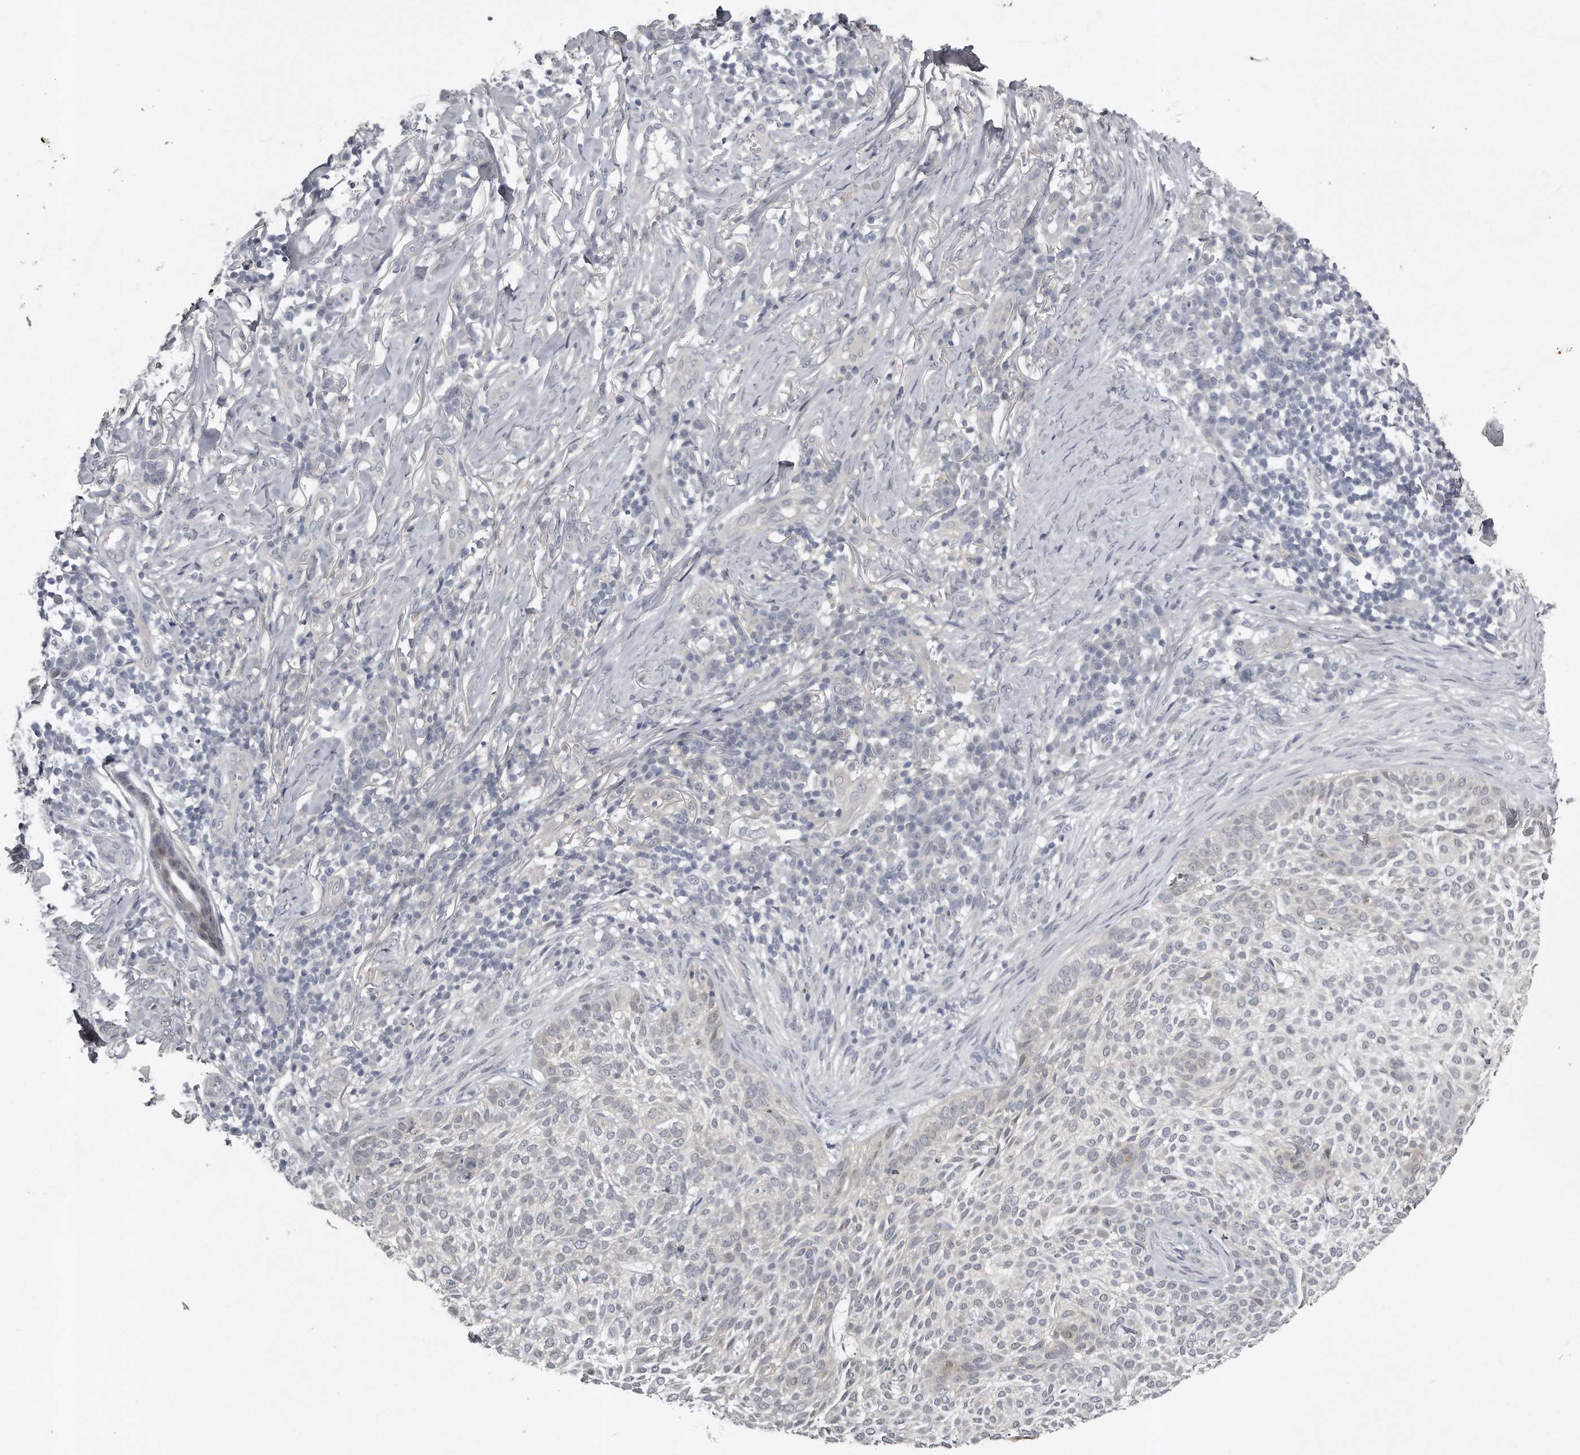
{"staining": {"intensity": "negative", "quantity": "none", "location": "none"}, "tissue": "skin cancer", "cell_type": "Tumor cells", "image_type": "cancer", "snomed": [{"axis": "morphology", "description": "Basal cell carcinoma"}, {"axis": "topography", "description": "Skin"}], "caption": "A high-resolution micrograph shows immunohistochemistry staining of skin basal cell carcinoma, which displays no significant expression in tumor cells.", "gene": "GGCT", "patient": {"sex": "female", "age": 64}}